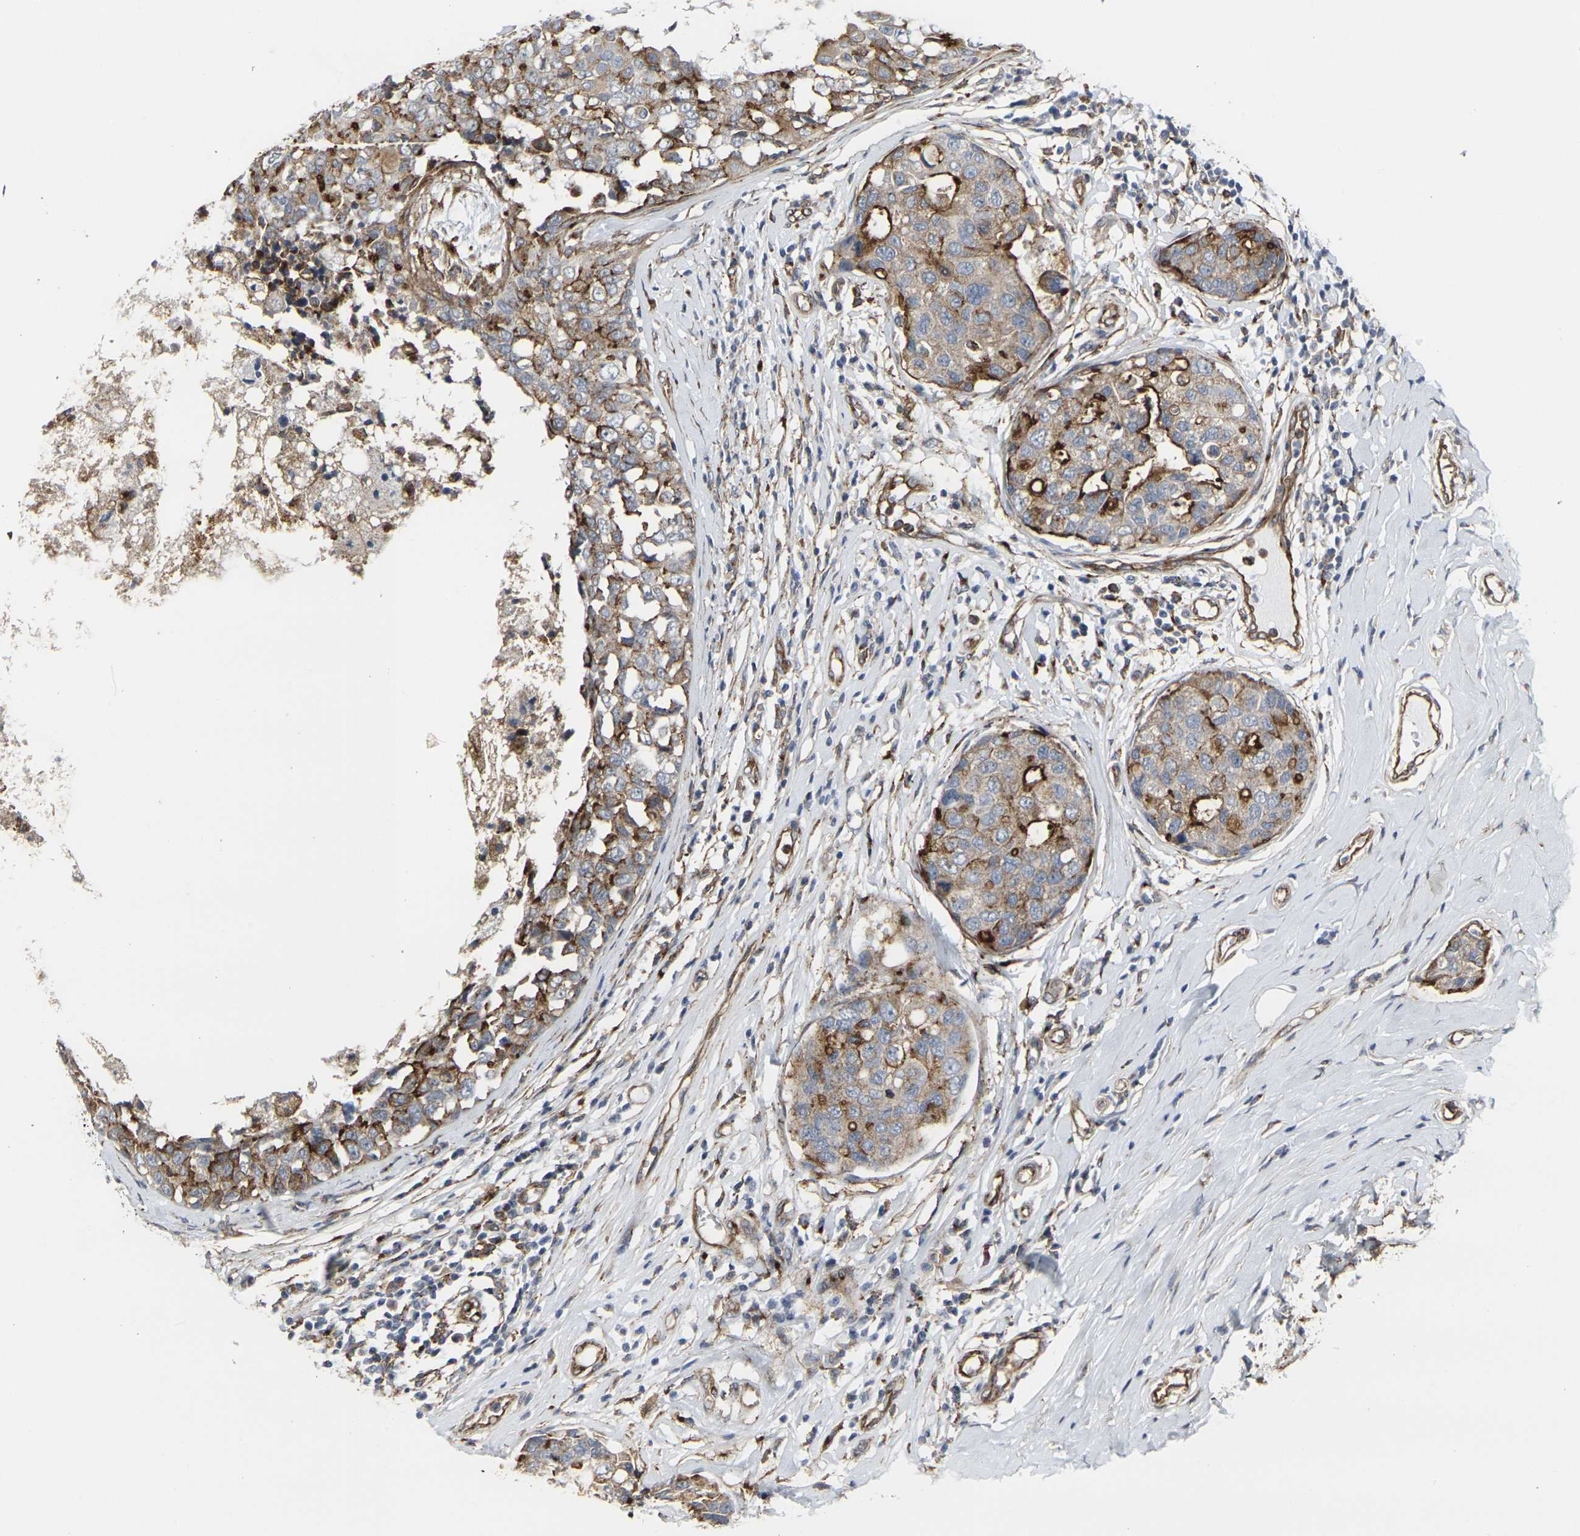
{"staining": {"intensity": "strong", "quantity": ">75%", "location": "cytoplasmic/membranous"}, "tissue": "breast cancer", "cell_type": "Tumor cells", "image_type": "cancer", "snomed": [{"axis": "morphology", "description": "Duct carcinoma"}, {"axis": "topography", "description": "Breast"}], "caption": "Tumor cells reveal high levels of strong cytoplasmic/membranous staining in about >75% of cells in breast cancer (invasive ductal carcinoma).", "gene": "MYOF", "patient": {"sex": "female", "age": 27}}